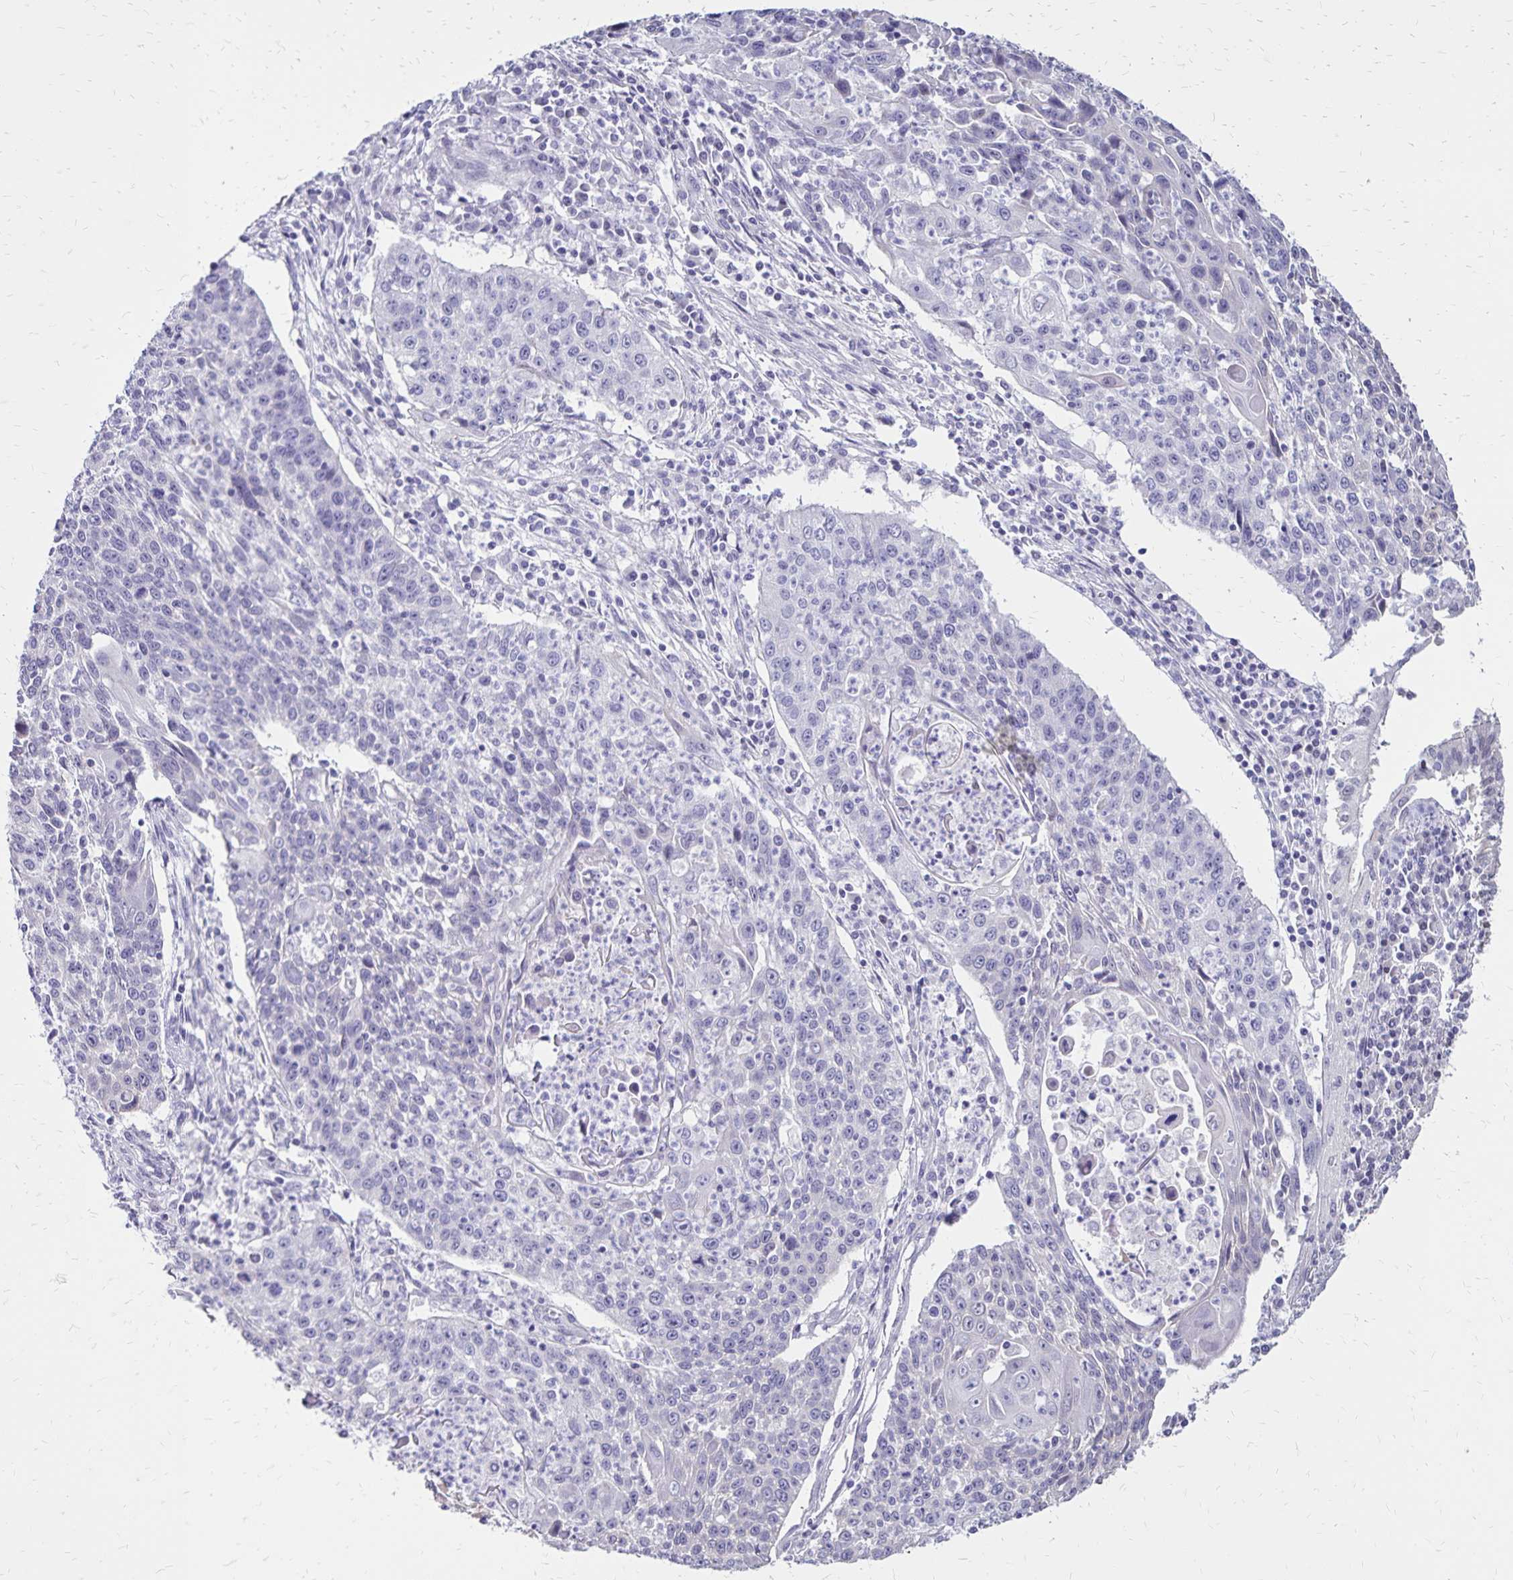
{"staining": {"intensity": "negative", "quantity": "none", "location": "none"}, "tissue": "lung cancer", "cell_type": "Tumor cells", "image_type": "cancer", "snomed": [{"axis": "morphology", "description": "Squamous cell carcinoma, NOS"}, {"axis": "morphology", "description": "Squamous cell carcinoma, metastatic, NOS"}, {"axis": "topography", "description": "Lung"}, {"axis": "topography", "description": "Pleura, NOS"}], "caption": "The photomicrograph exhibits no significant staining in tumor cells of lung cancer.", "gene": "SH3GL3", "patient": {"sex": "male", "age": 72}}